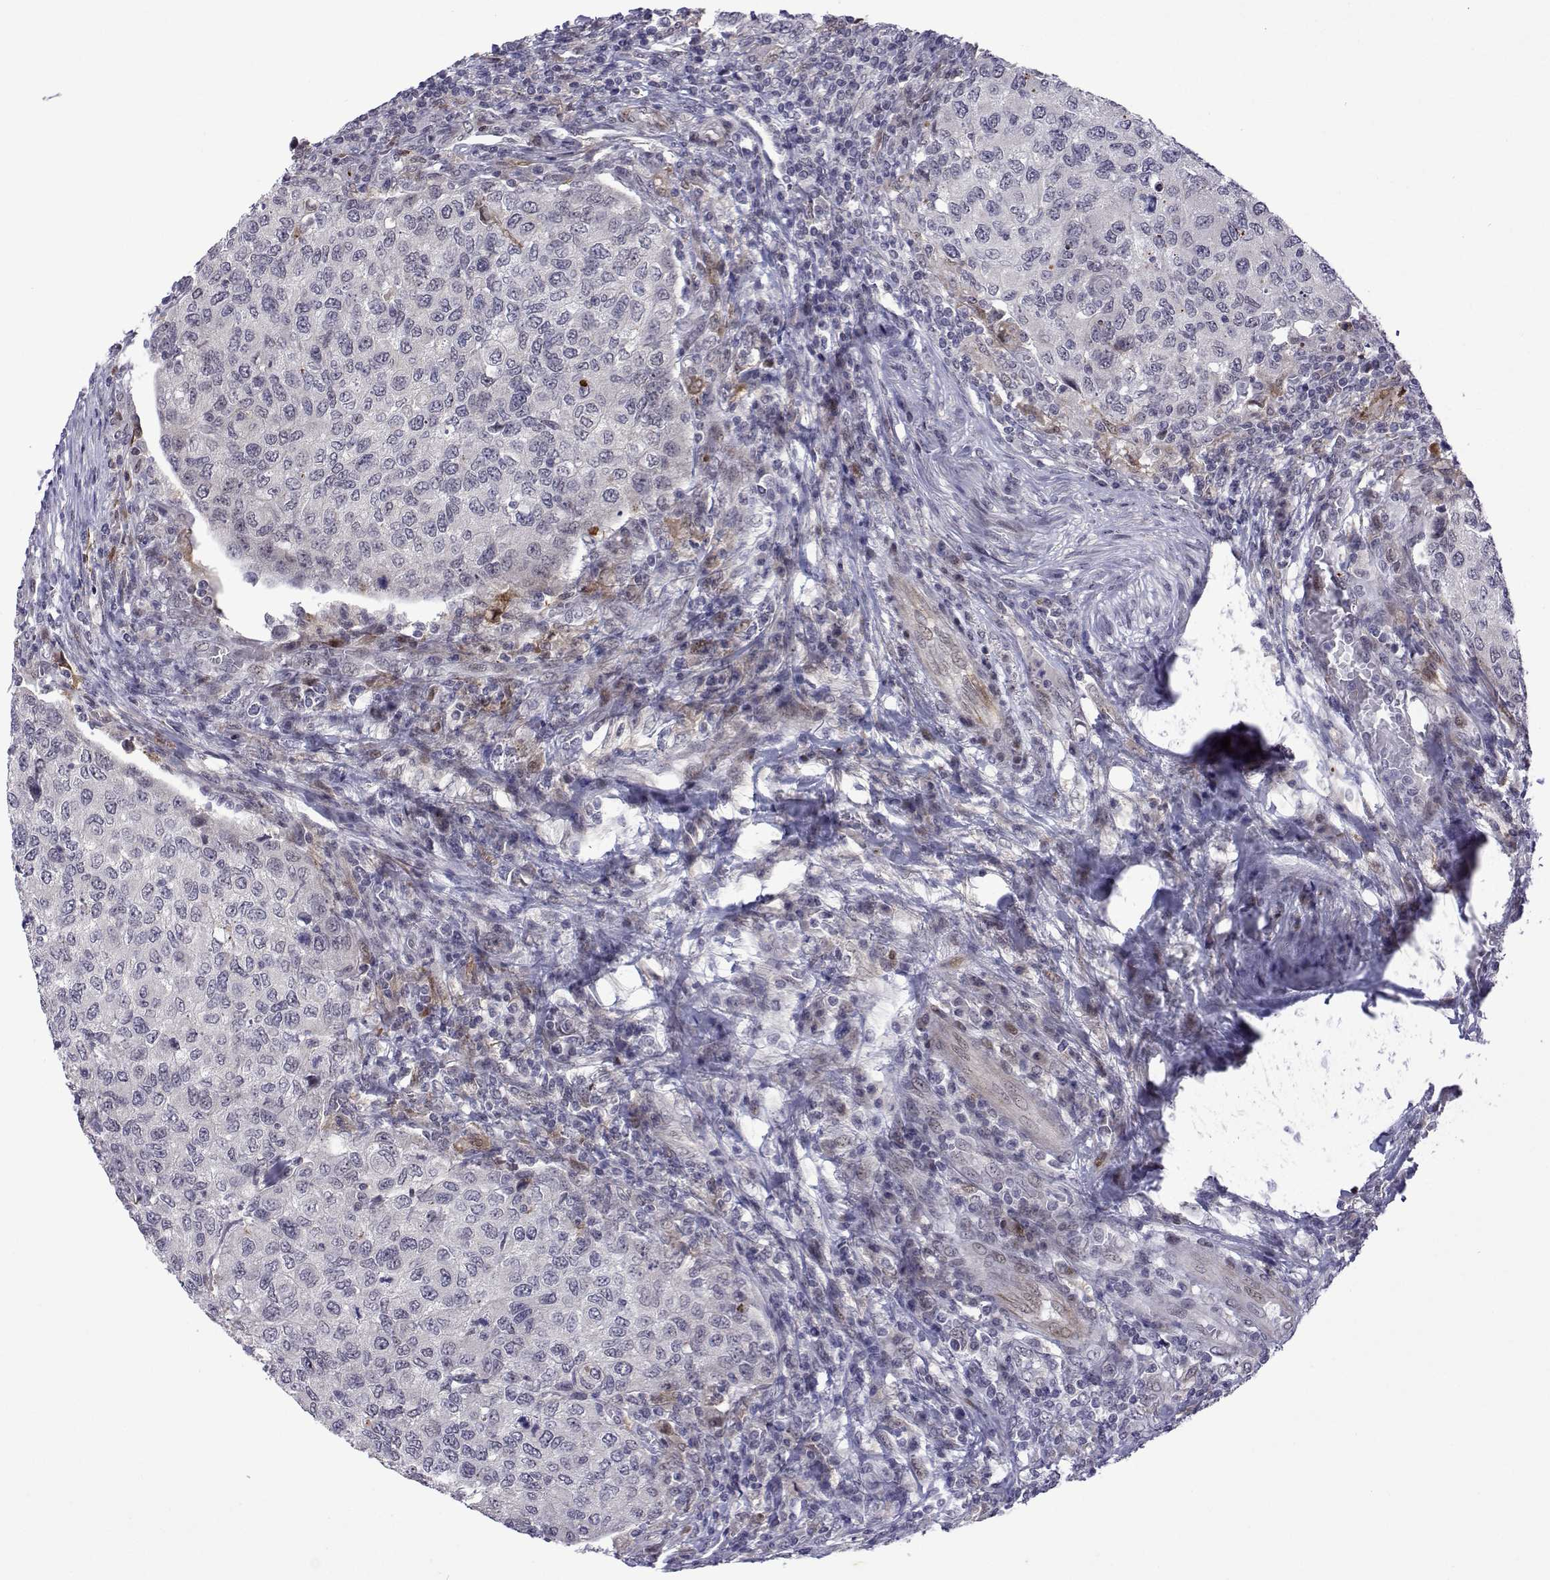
{"staining": {"intensity": "negative", "quantity": "none", "location": "none"}, "tissue": "urothelial cancer", "cell_type": "Tumor cells", "image_type": "cancer", "snomed": [{"axis": "morphology", "description": "Urothelial carcinoma, High grade"}, {"axis": "topography", "description": "Urinary bladder"}], "caption": "DAB immunohistochemical staining of urothelial cancer exhibits no significant positivity in tumor cells.", "gene": "EFCAB3", "patient": {"sex": "female", "age": 78}}